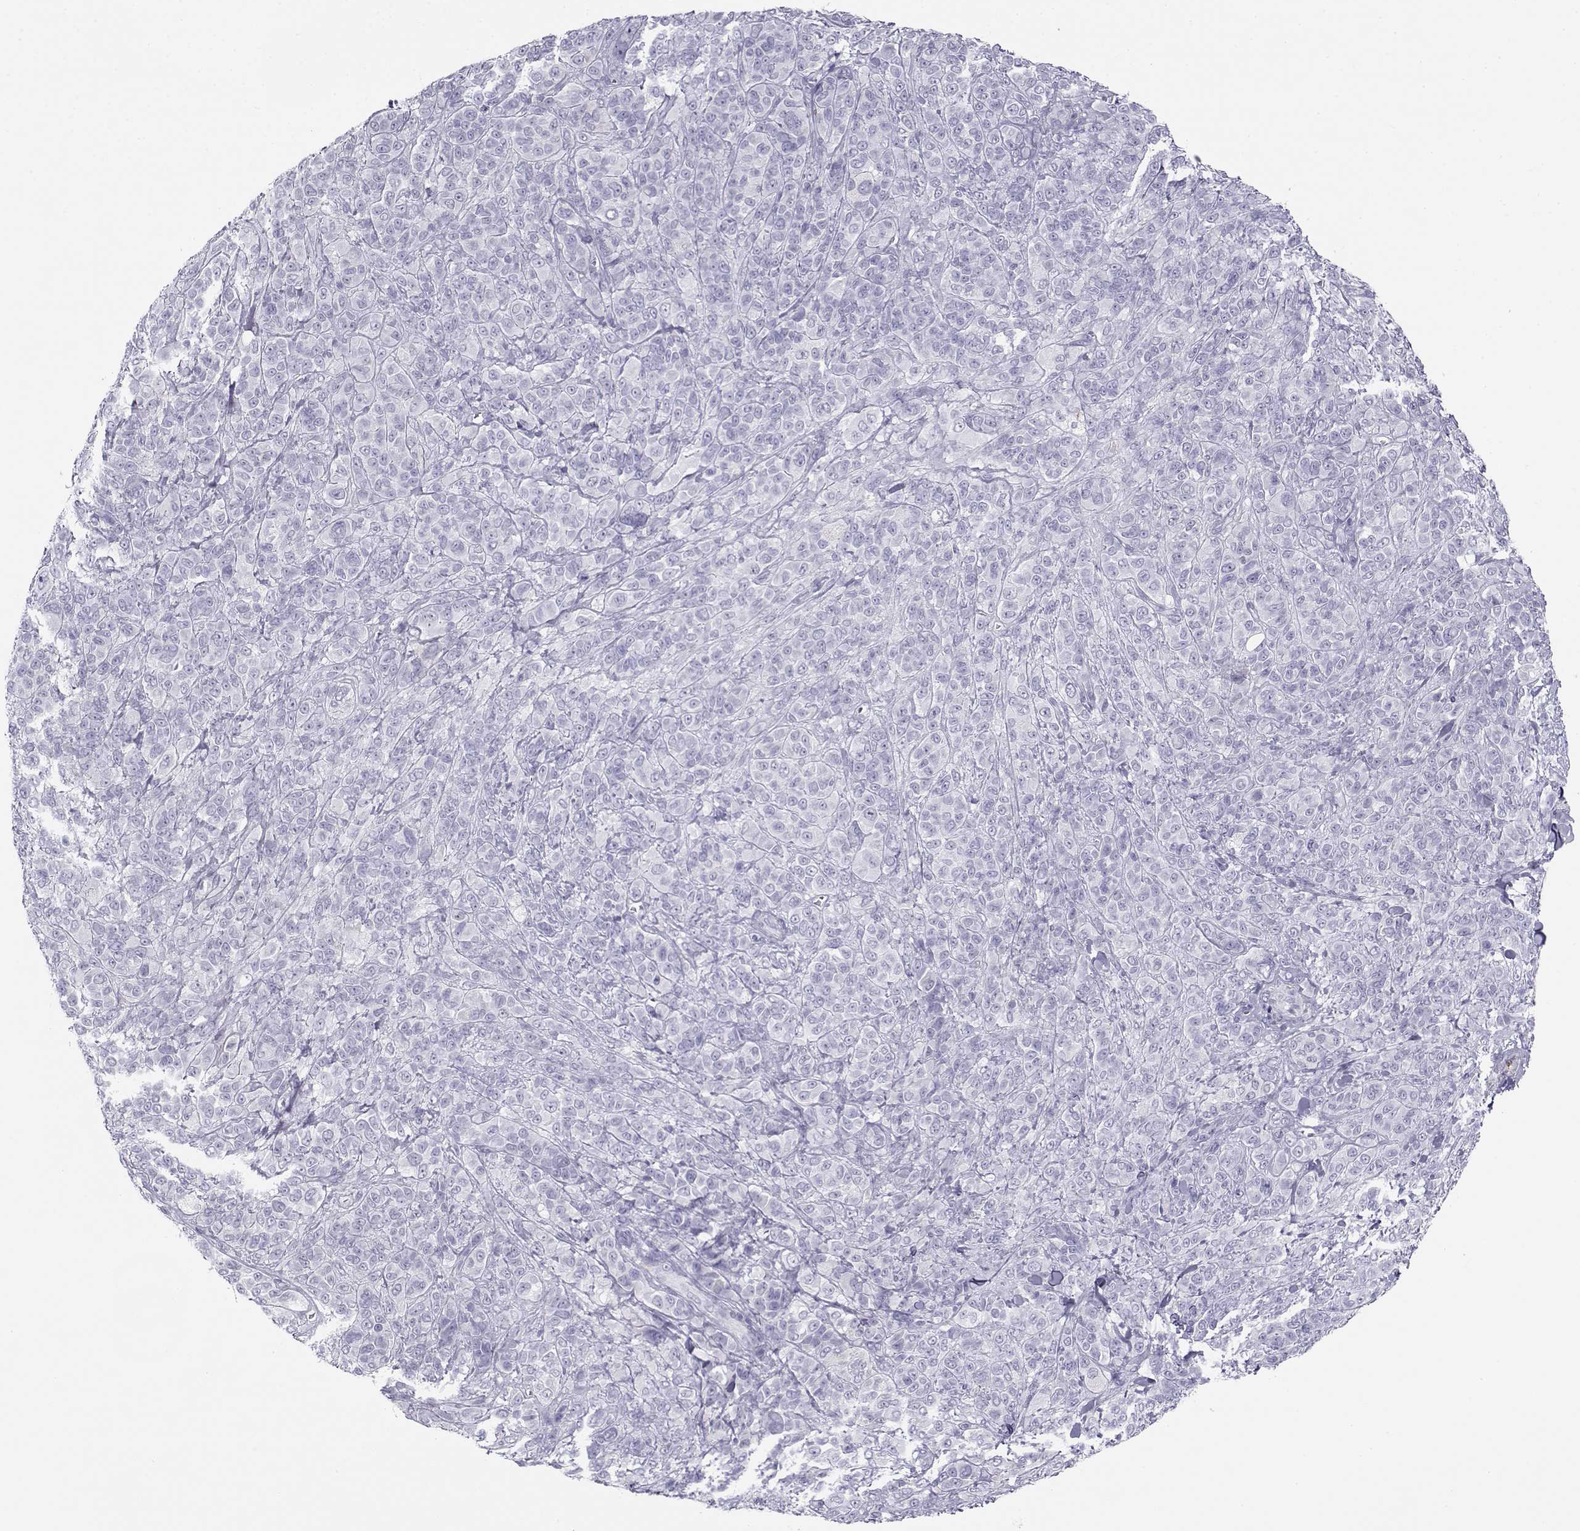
{"staining": {"intensity": "negative", "quantity": "none", "location": "none"}, "tissue": "melanoma", "cell_type": "Tumor cells", "image_type": "cancer", "snomed": [{"axis": "morphology", "description": "Malignant melanoma, NOS"}, {"axis": "topography", "description": "Skin"}], "caption": "There is no significant expression in tumor cells of malignant melanoma.", "gene": "CREB3L3", "patient": {"sex": "female", "age": 87}}